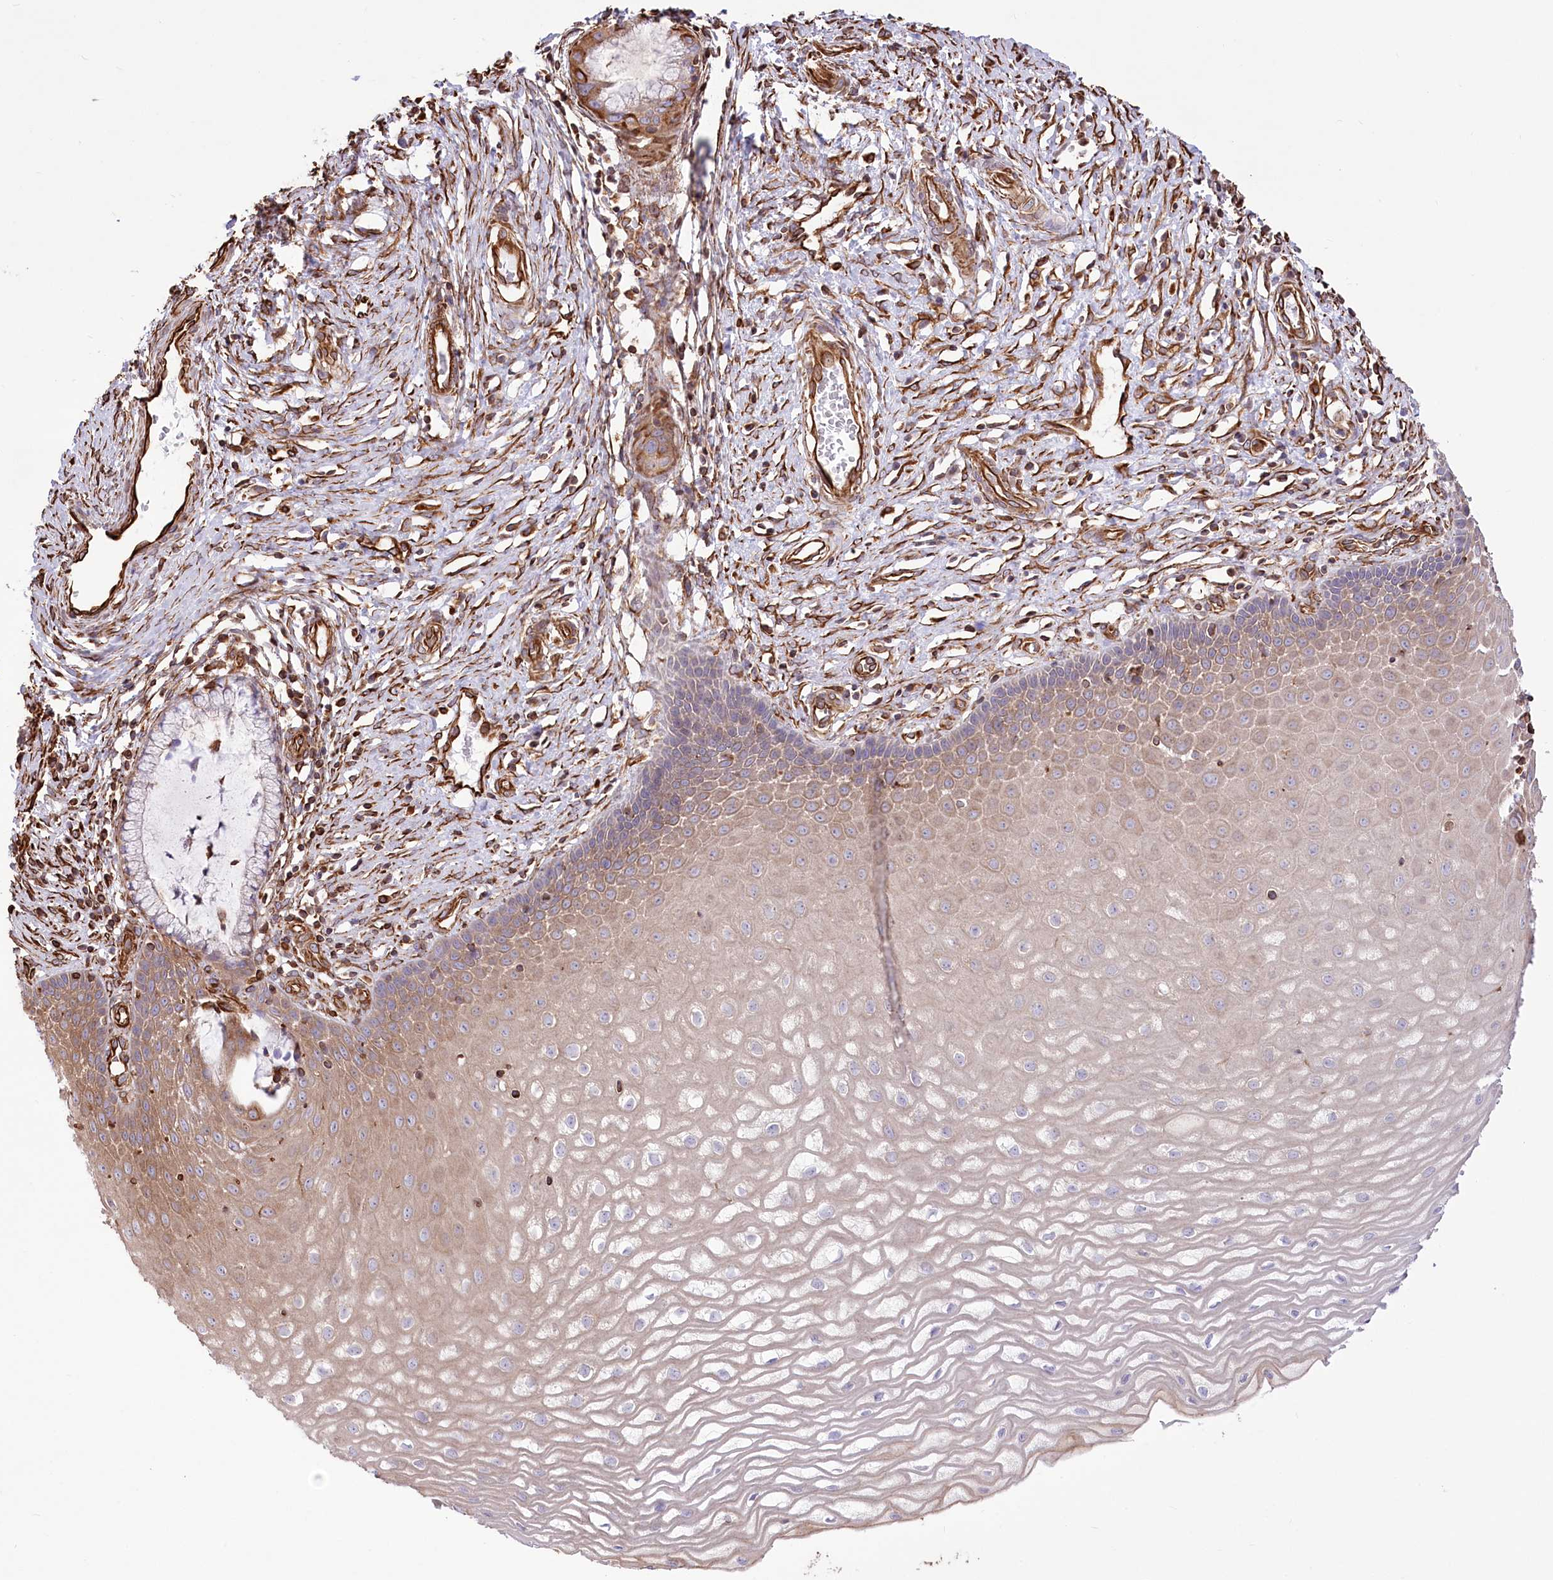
{"staining": {"intensity": "moderate", "quantity": "<25%", "location": "cytoplasmic/membranous"}, "tissue": "cervix", "cell_type": "Glandular cells", "image_type": "normal", "snomed": [{"axis": "morphology", "description": "Normal tissue, NOS"}, {"axis": "topography", "description": "Cervix"}], "caption": "Protein expression analysis of benign human cervix reveals moderate cytoplasmic/membranous expression in approximately <25% of glandular cells.", "gene": "TTC1", "patient": {"sex": "female", "age": 55}}